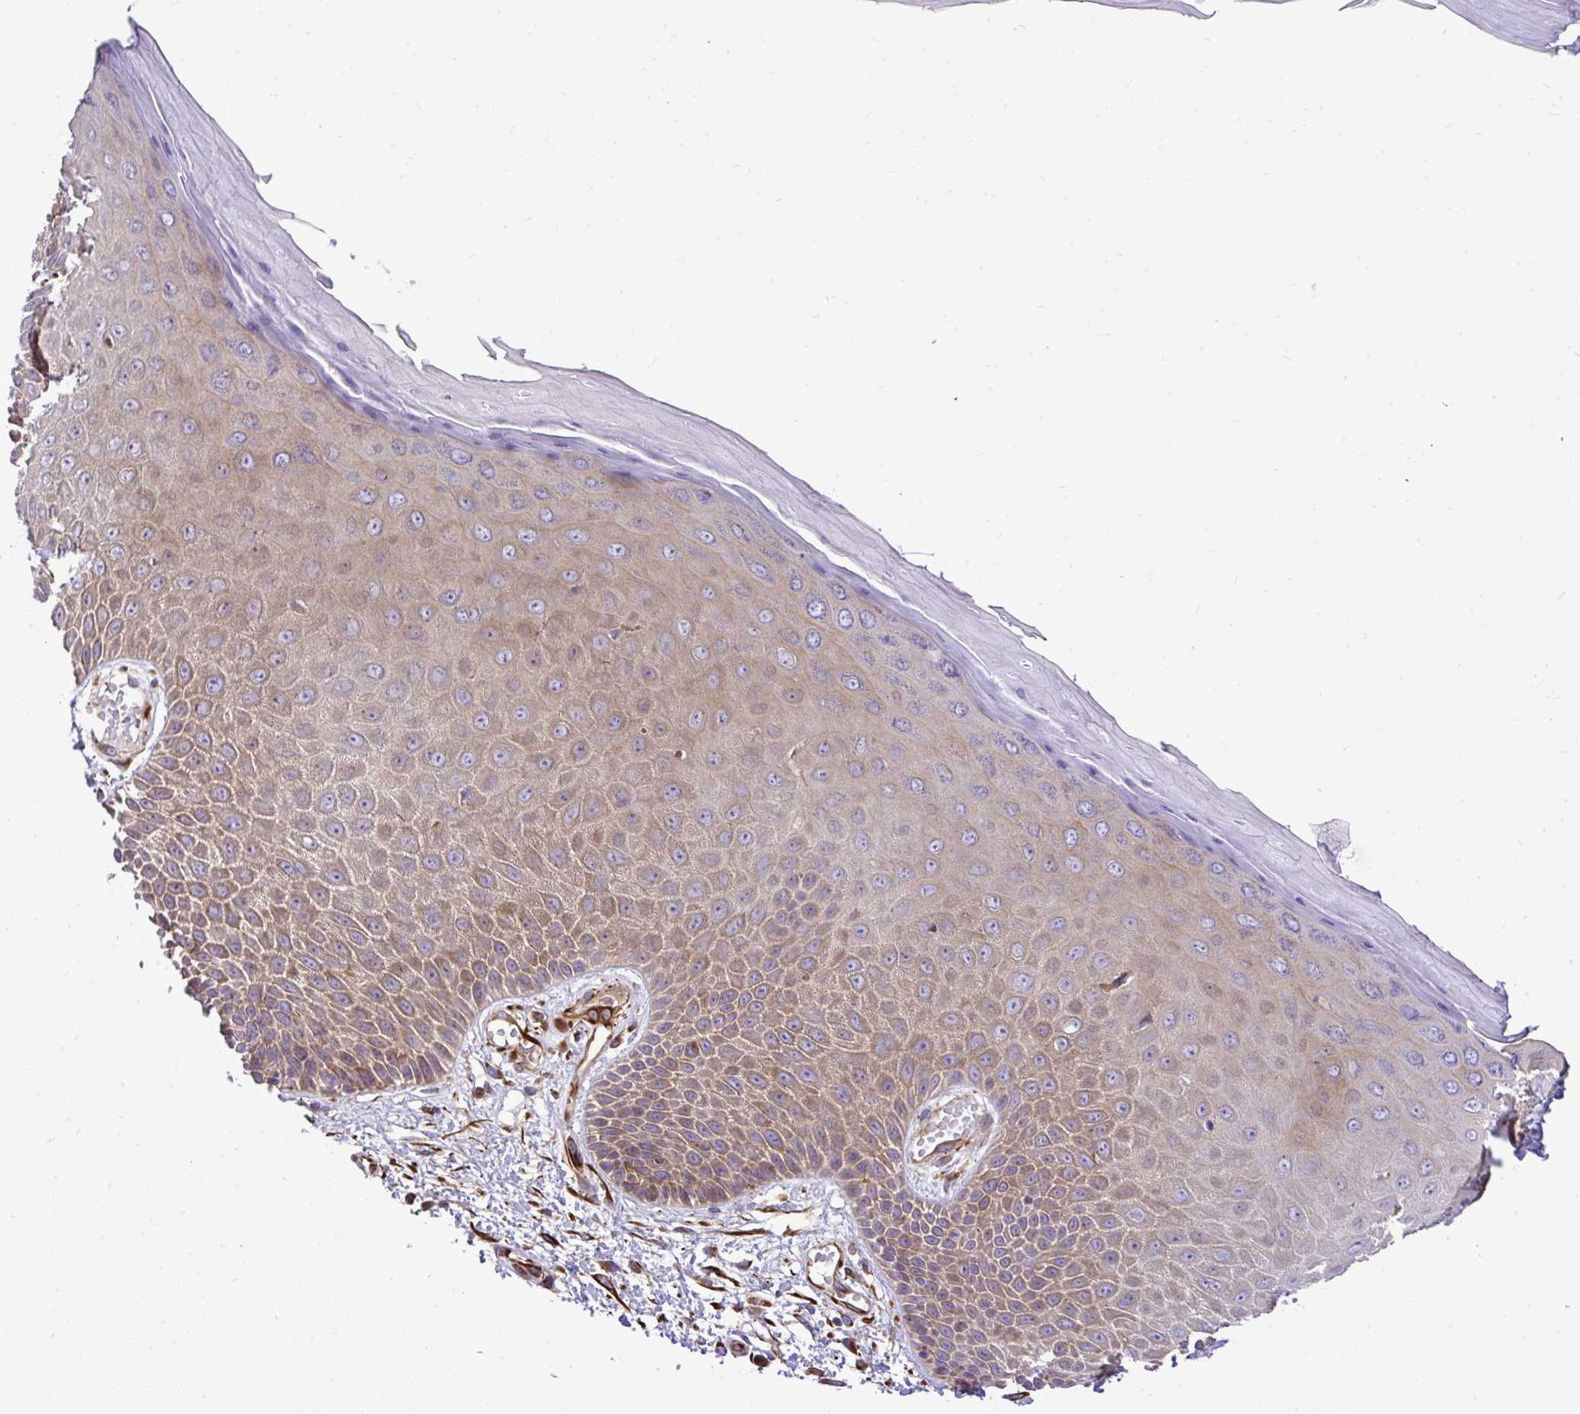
{"staining": {"intensity": "weak", "quantity": ">75%", "location": "cytoplasmic/membranous"}, "tissue": "skin", "cell_type": "Epidermal cells", "image_type": "normal", "snomed": [{"axis": "morphology", "description": "Normal tissue, NOS"}, {"axis": "topography", "description": "Anal"}, {"axis": "topography", "description": "Peripheral nerve tissue"}], "caption": "Weak cytoplasmic/membranous staining for a protein is appreciated in about >75% of epidermal cells of benign skin using immunohistochemistry (IHC).", "gene": "PAIP2", "patient": {"sex": "male", "age": 78}}